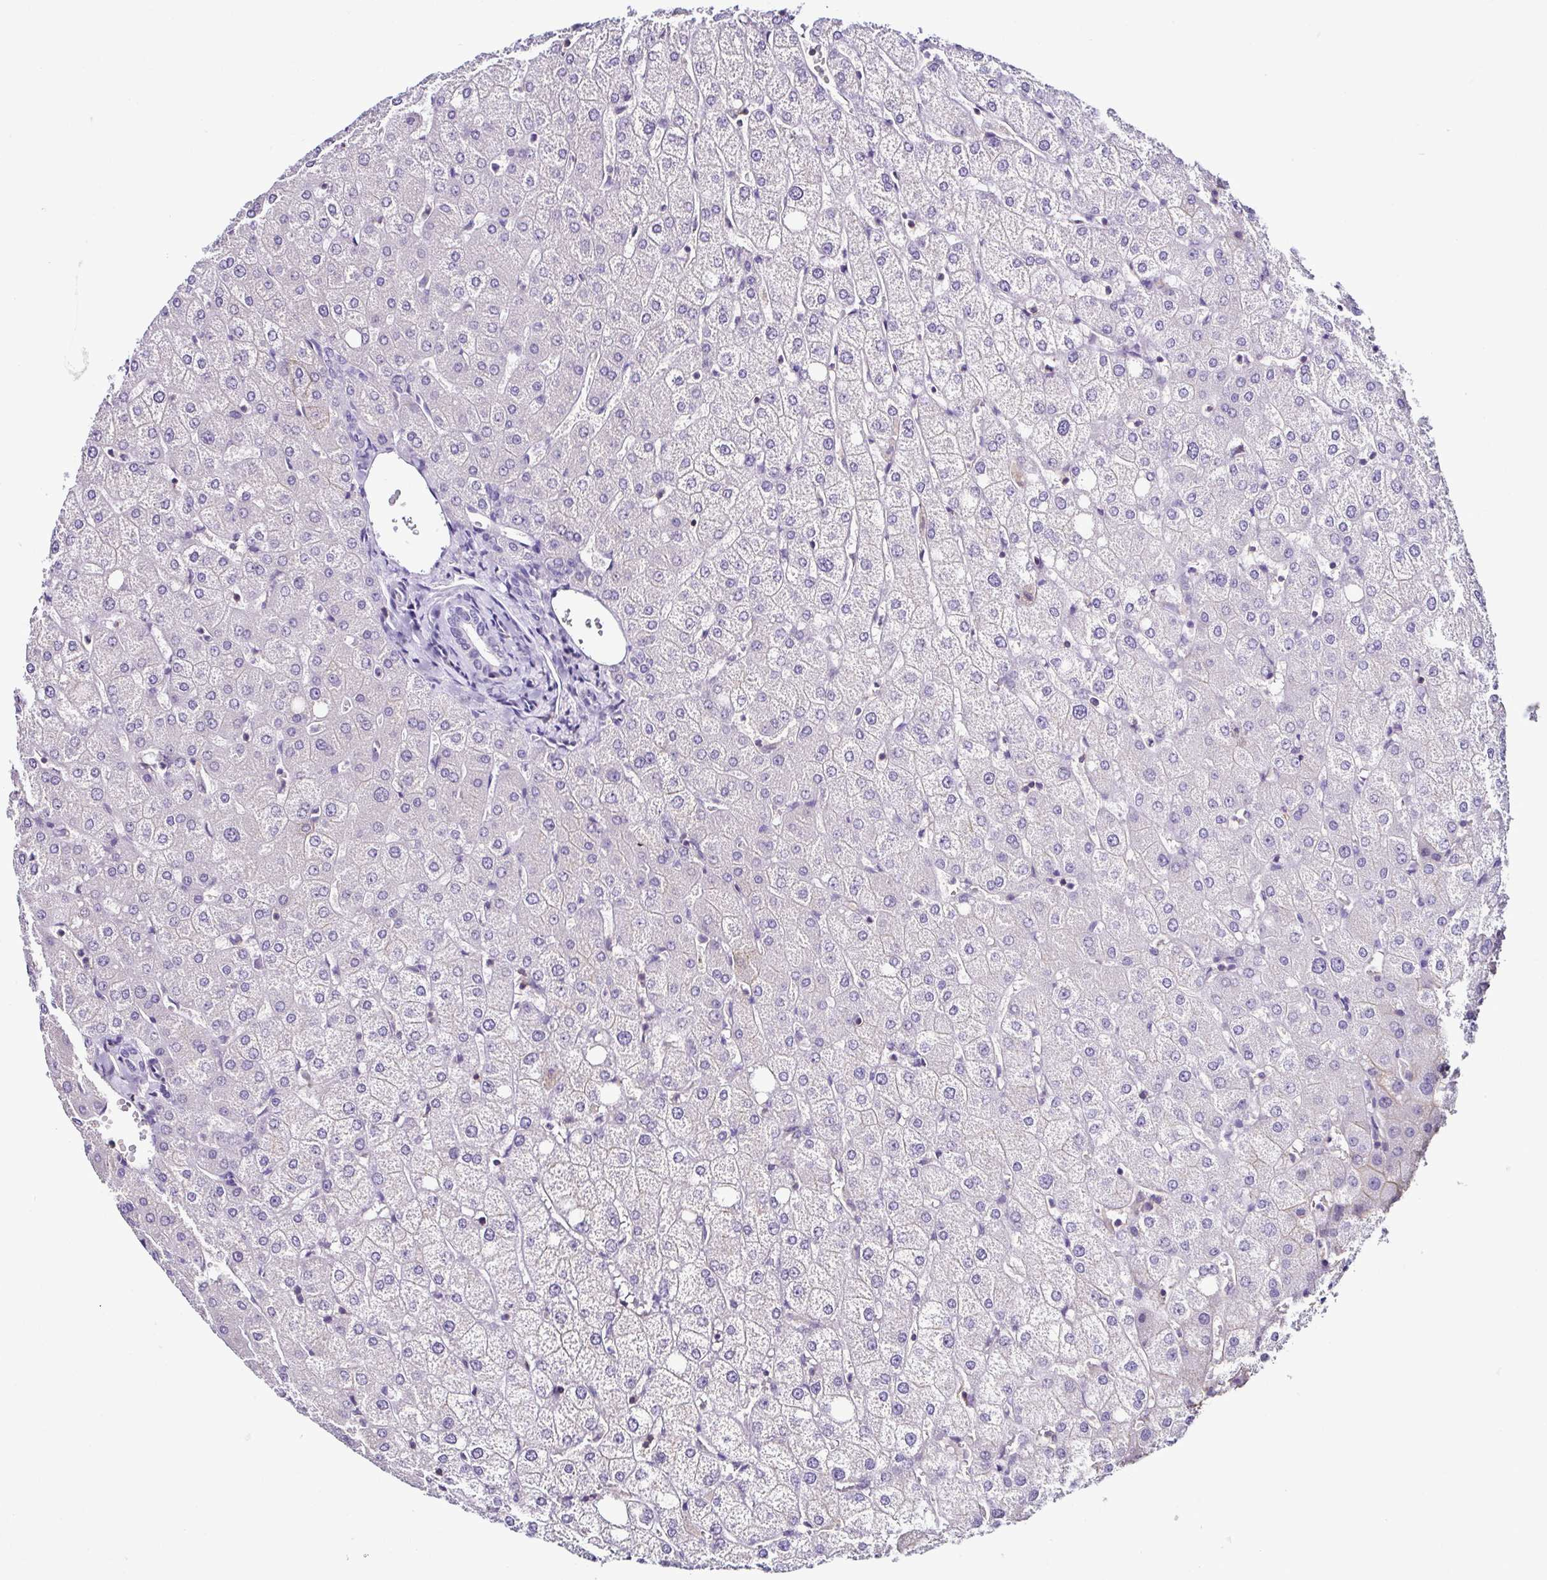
{"staining": {"intensity": "negative", "quantity": "none", "location": "none"}, "tissue": "liver", "cell_type": "Cholangiocytes", "image_type": "normal", "snomed": [{"axis": "morphology", "description": "Normal tissue, NOS"}, {"axis": "topography", "description": "Liver"}], "caption": "Liver was stained to show a protein in brown. There is no significant staining in cholangiocytes. (DAB IHC, high magnification).", "gene": "TNNT2", "patient": {"sex": "female", "age": 54}}